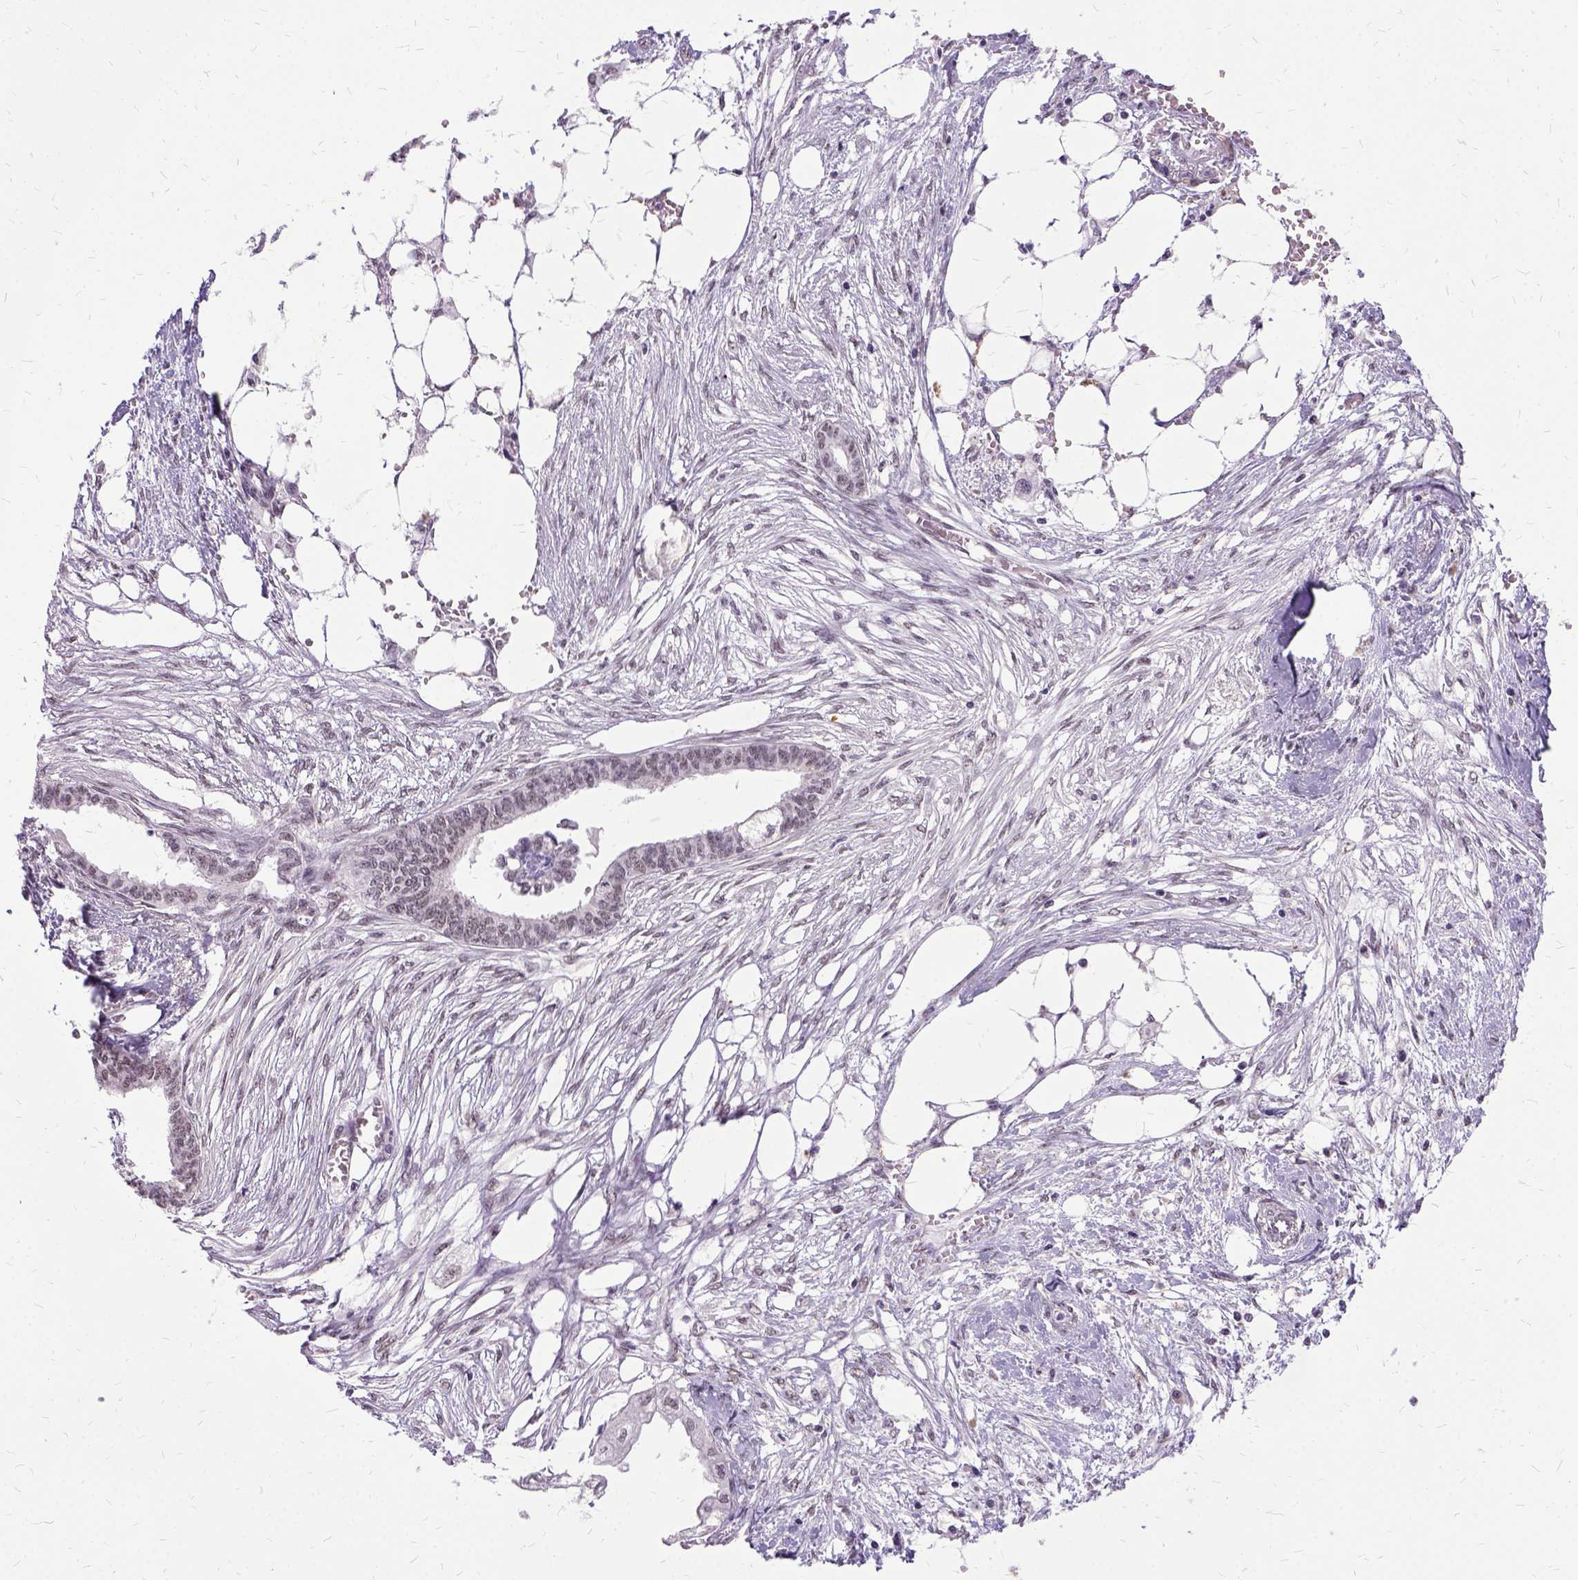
{"staining": {"intensity": "weak", "quantity": ">75%", "location": "nuclear"}, "tissue": "endometrial cancer", "cell_type": "Tumor cells", "image_type": "cancer", "snomed": [{"axis": "morphology", "description": "Adenocarcinoma, NOS"}, {"axis": "morphology", "description": "Adenocarcinoma, metastatic, NOS"}, {"axis": "topography", "description": "Adipose tissue"}, {"axis": "topography", "description": "Endometrium"}], "caption": "Endometrial cancer was stained to show a protein in brown. There is low levels of weak nuclear staining in approximately >75% of tumor cells.", "gene": "SETD1A", "patient": {"sex": "female", "age": 67}}